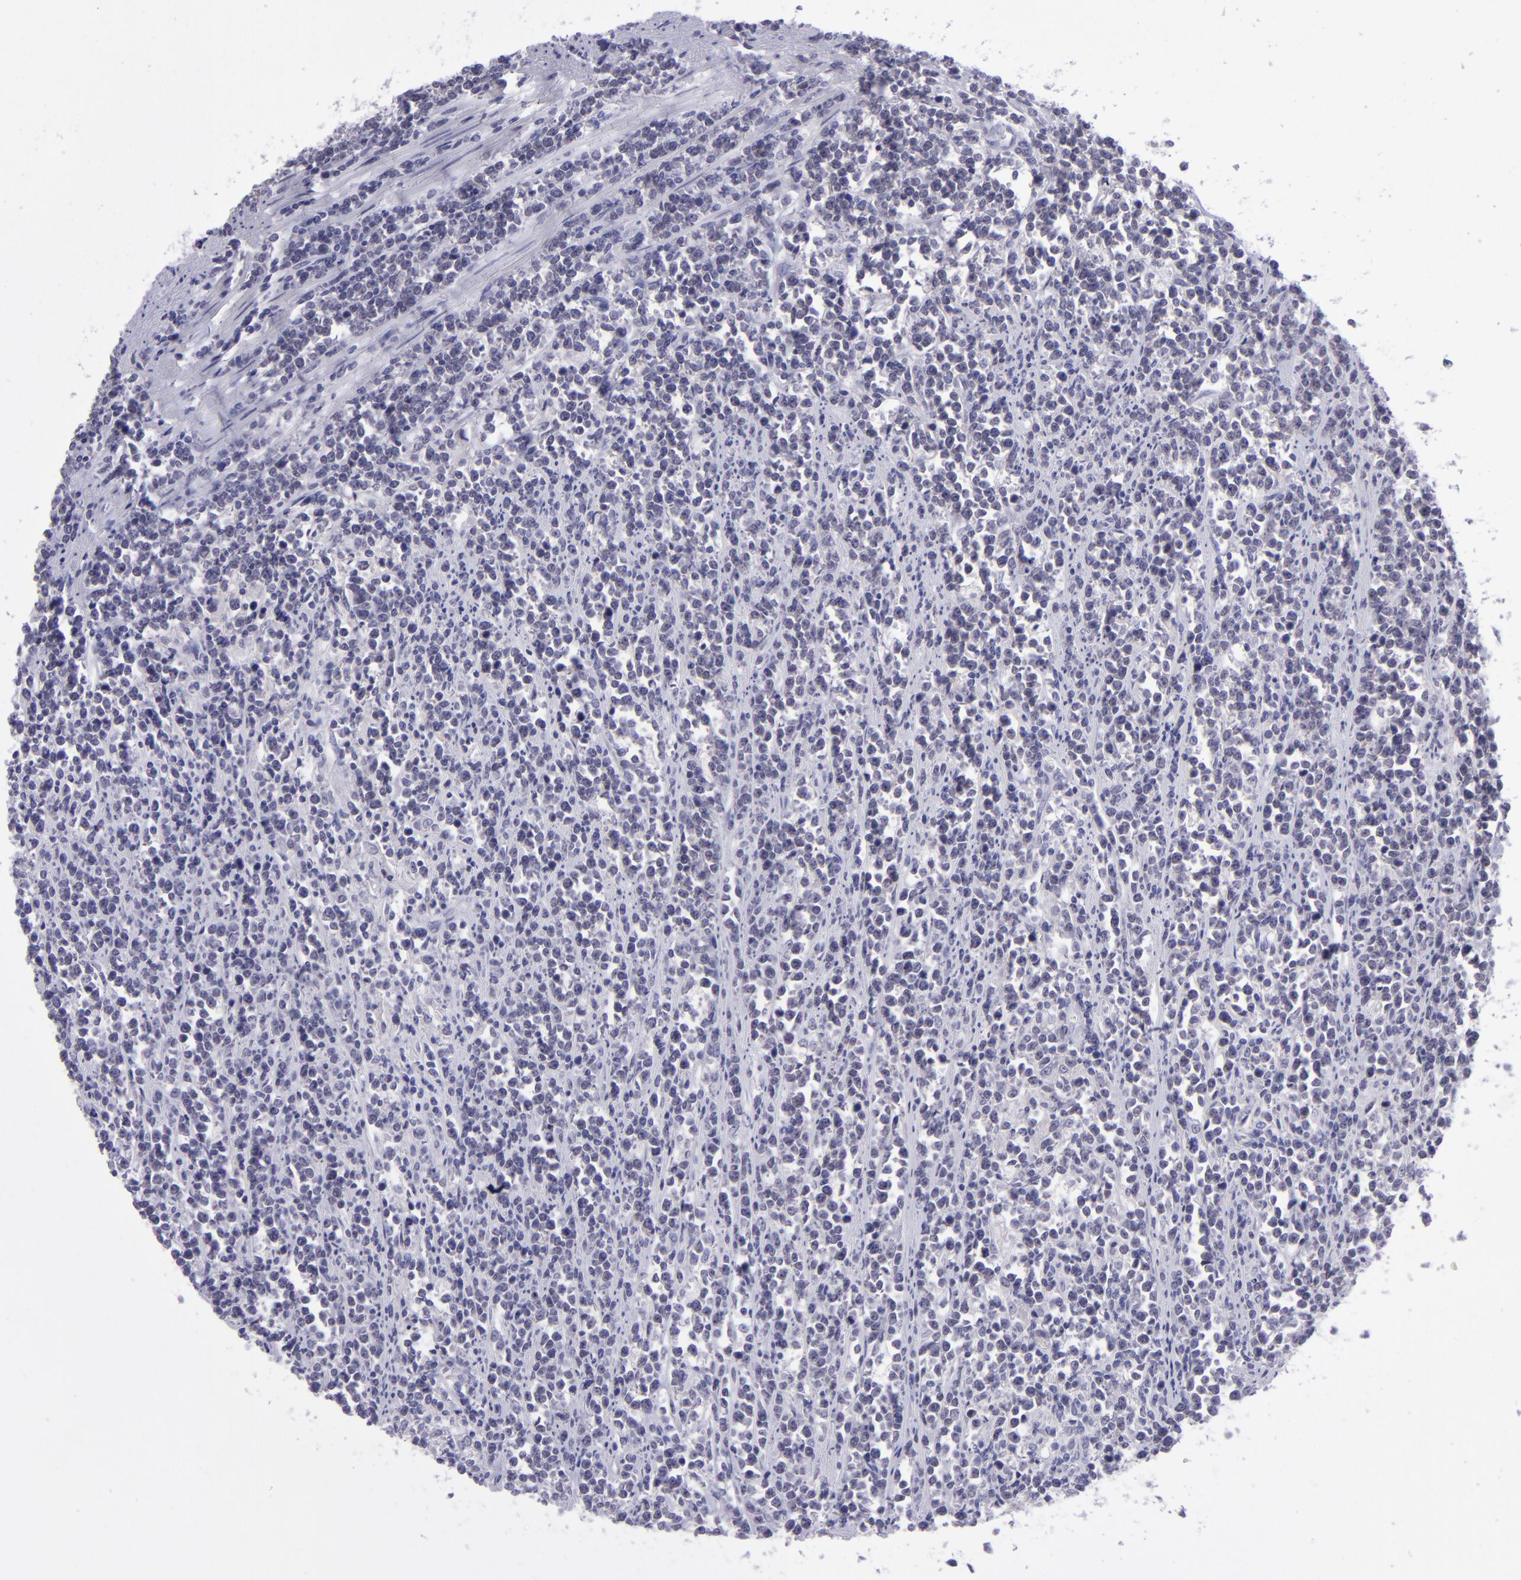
{"staining": {"intensity": "negative", "quantity": "none", "location": "none"}, "tissue": "lymphoma", "cell_type": "Tumor cells", "image_type": "cancer", "snomed": [{"axis": "morphology", "description": "Malignant lymphoma, non-Hodgkin's type, High grade"}, {"axis": "topography", "description": "Small intestine"}, {"axis": "topography", "description": "Colon"}], "caption": "Immunohistochemistry histopathology image of neoplastic tissue: human lymphoma stained with DAB displays no significant protein staining in tumor cells.", "gene": "POU2F2", "patient": {"sex": "male", "age": 8}}